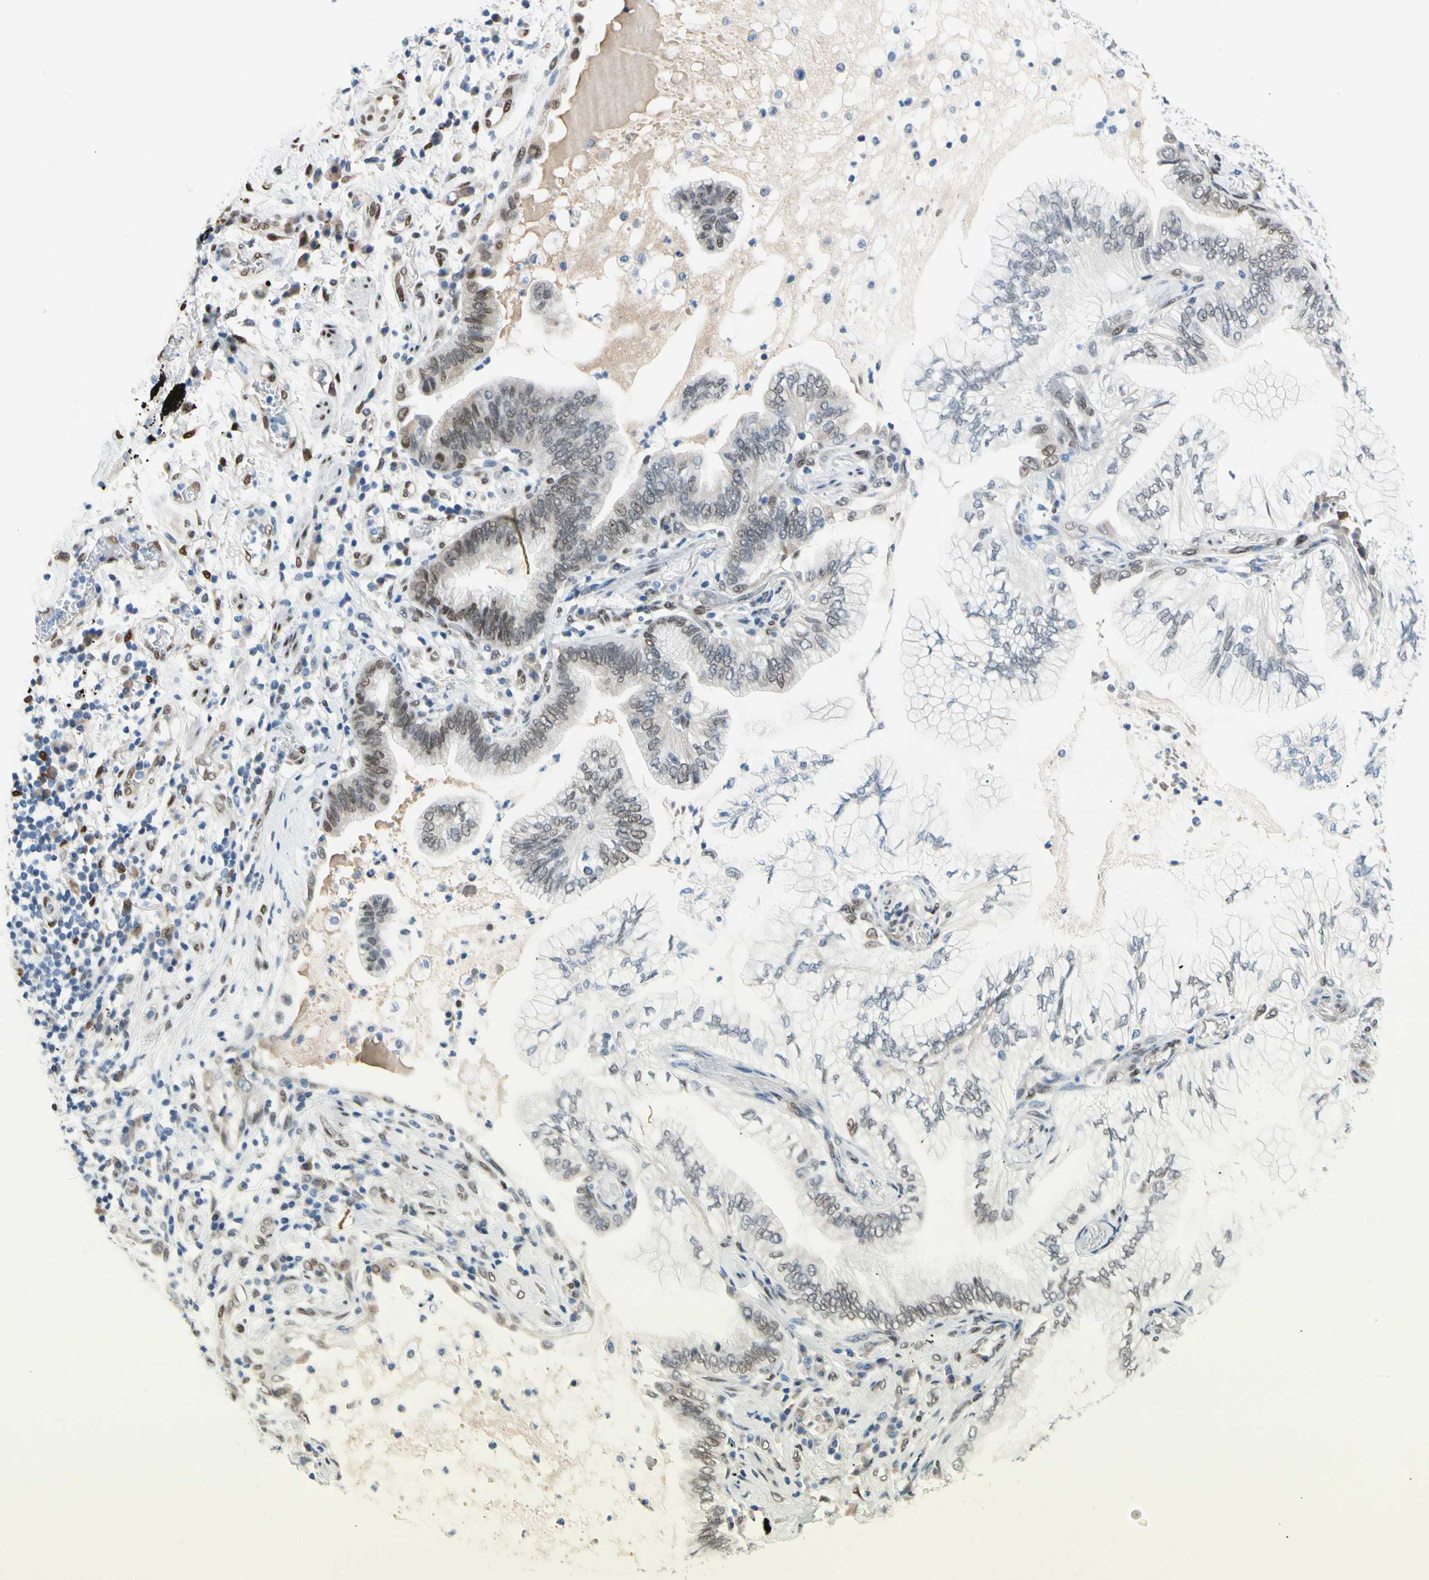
{"staining": {"intensity": "weak", "quantity": "25%-75%", "location": "nuclear"}, "tissue": "lung cancer", "cell_type": "Tumor cells", "image_type": "cancer", "snomed": [{"axis": "morphology", "description": "Normal tissue, NOS"}, {"axis": "morphology", "description": "Adenocarcinoma, NOS"}, {"axis": "topography", "description": "Bronchus"}, {"axis": "topography", "description": "Lung"}], "caption": "IHC (DAB (3,3'-diaminobenzidine)) staining of human lung cancer reveals weak nuclear protein positivity in about 25%-75% of tumor cells.", "gene": "NFIA", "patient": {"sex": "female", "age": 70}}